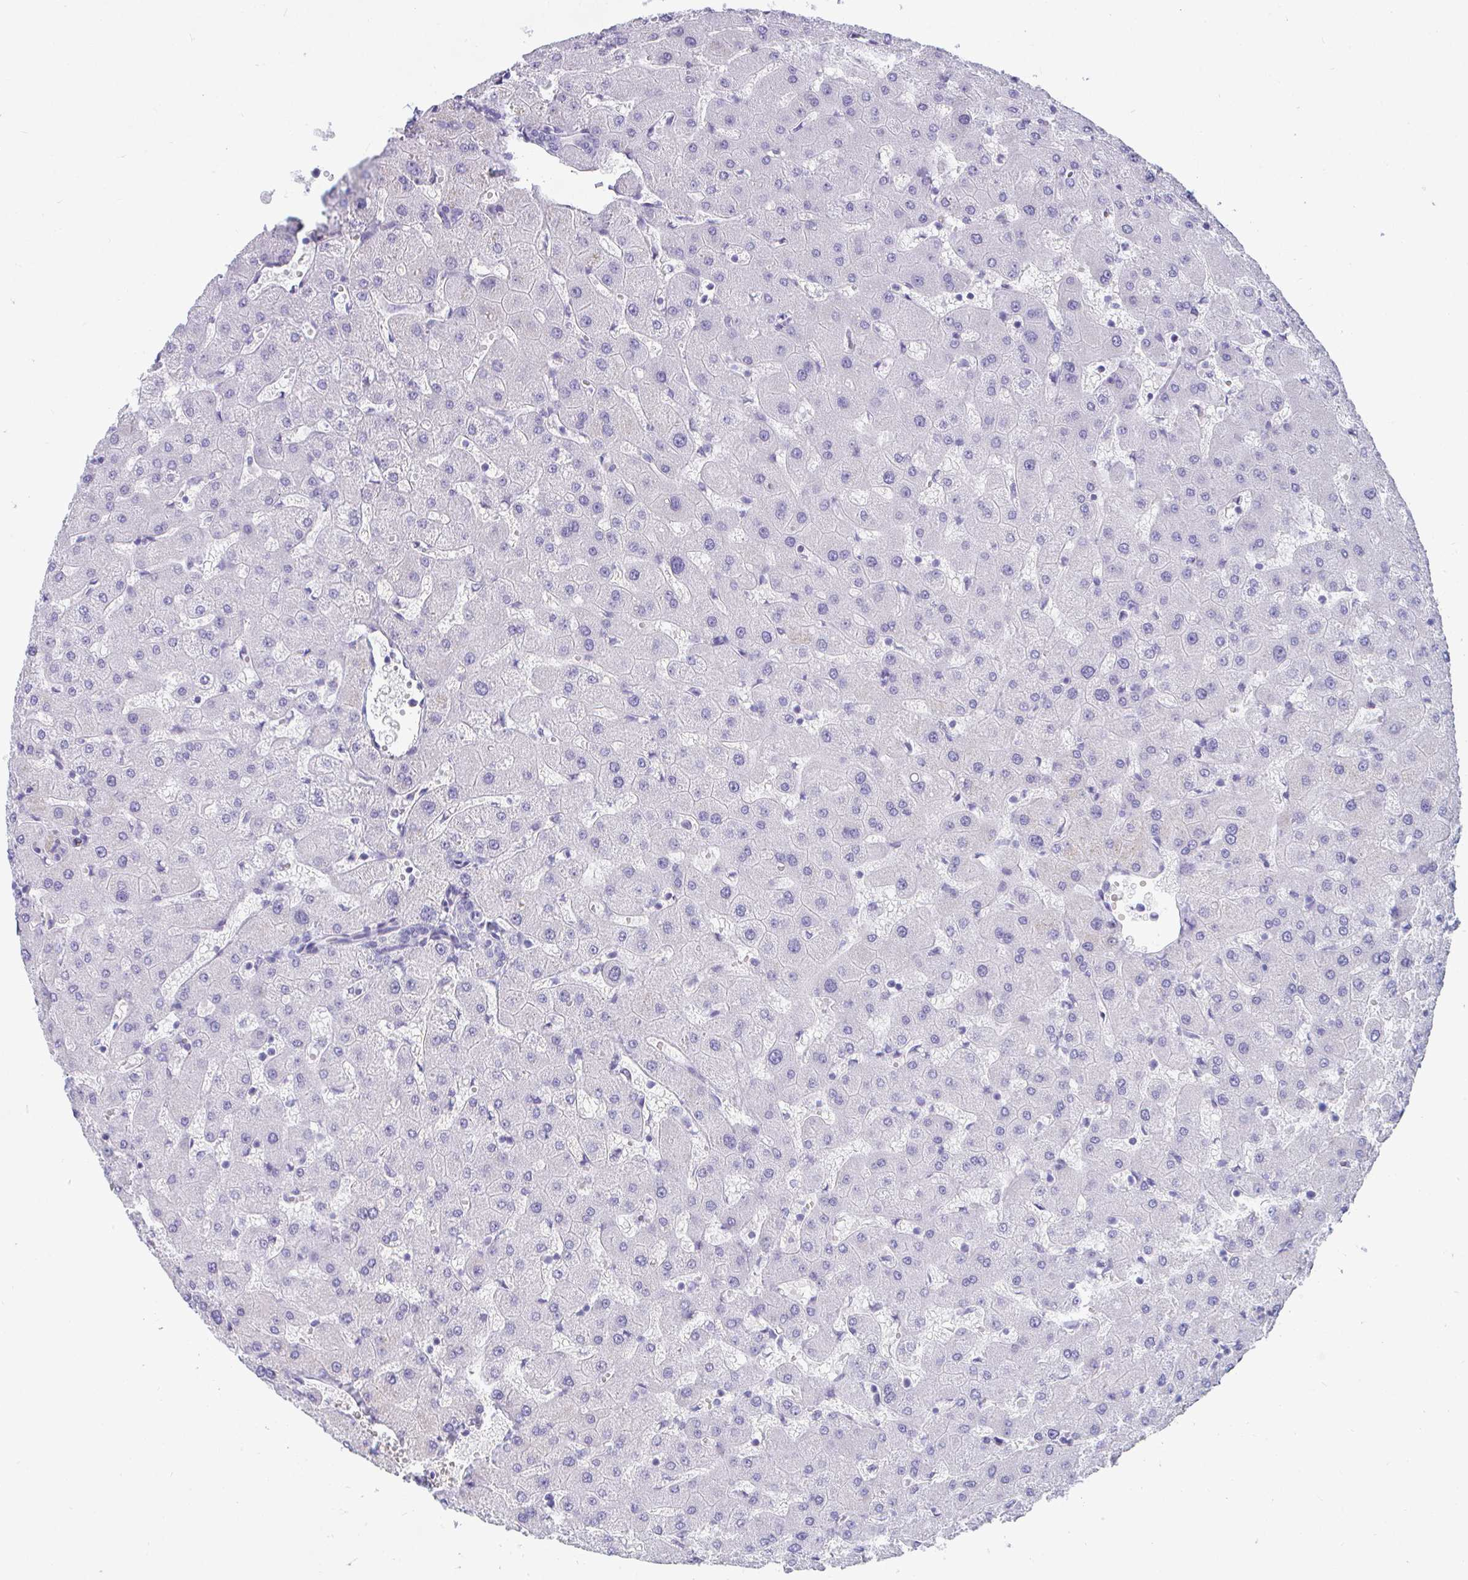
{"staining": {"intensity": "negative", "quantity": "none", "location": "none"}, "tissue": "liver", "cell_type": "Cholangiocytes", "image_type": "normal", "snomed": [{"axis": "morphology", "description": "Normal tissue, NOS"}, {"axis": "topography", "description": "Liver"}], "caption": "Cholangiocytes show no significant positivity in unremarkable liver. (Stains: DAB immunohistochemistry with hematoxylin counter stain, Microscopy: brightfield microscopy at high magnification).", "gene": "TTC30A", "patient": {"sex": "female", "age": 63}}